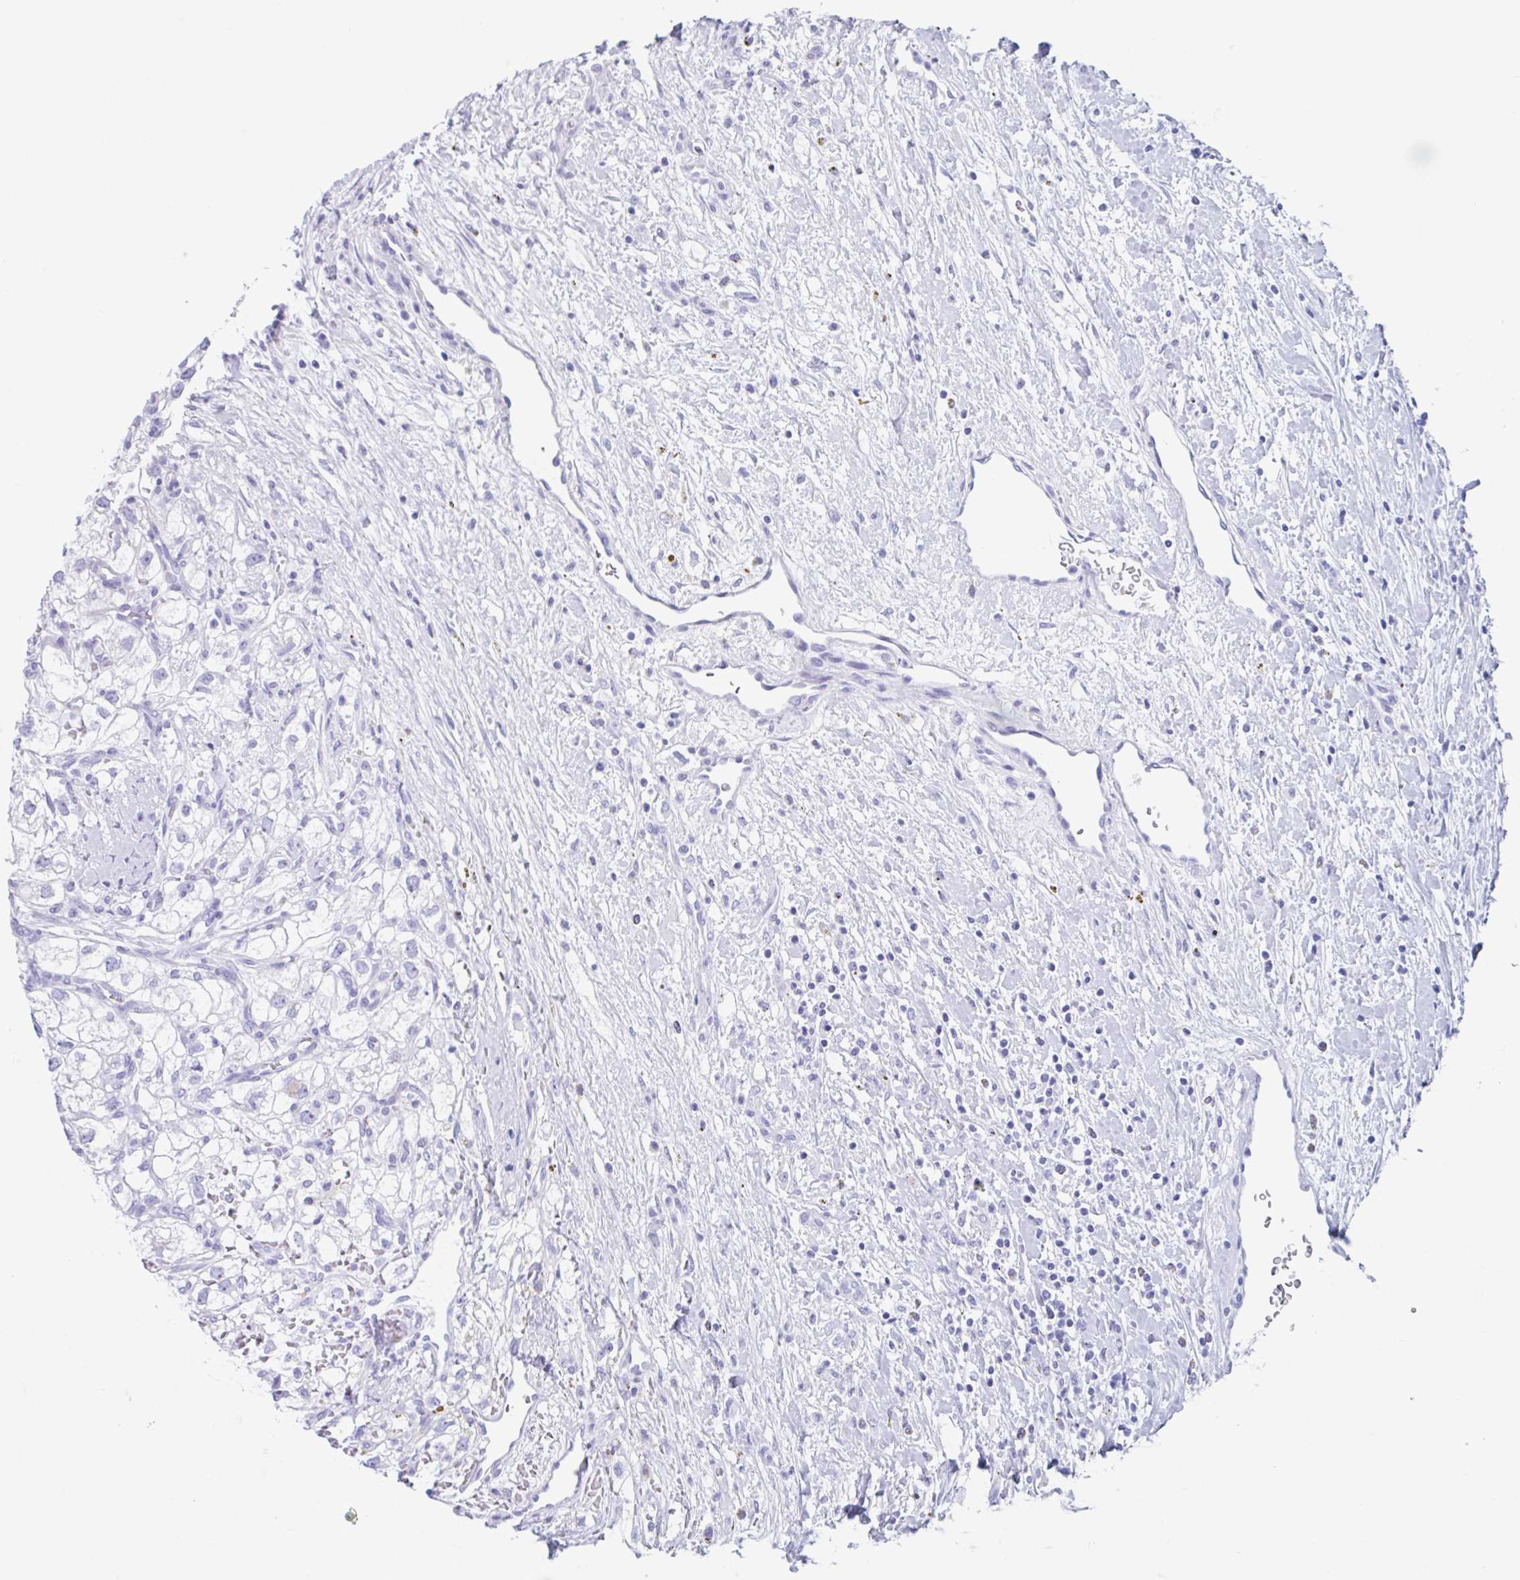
{"staining": {"intensity": "negative", "quantity": "none", "location": "none"}, "tissue": "renal cancer", "cell_type": "Tumor cells", "image_type": "cancer", "snomed": [{"axis": "morphology", "description": "Adenocarcinoma, NOS"}, {"axis": "topography", "description": "Kidney"}], "caption": "There is no significant staining in tumor cells of renal cancer.", "gene": "CPTP", "patient": {"sex": "male", "age": 59}}